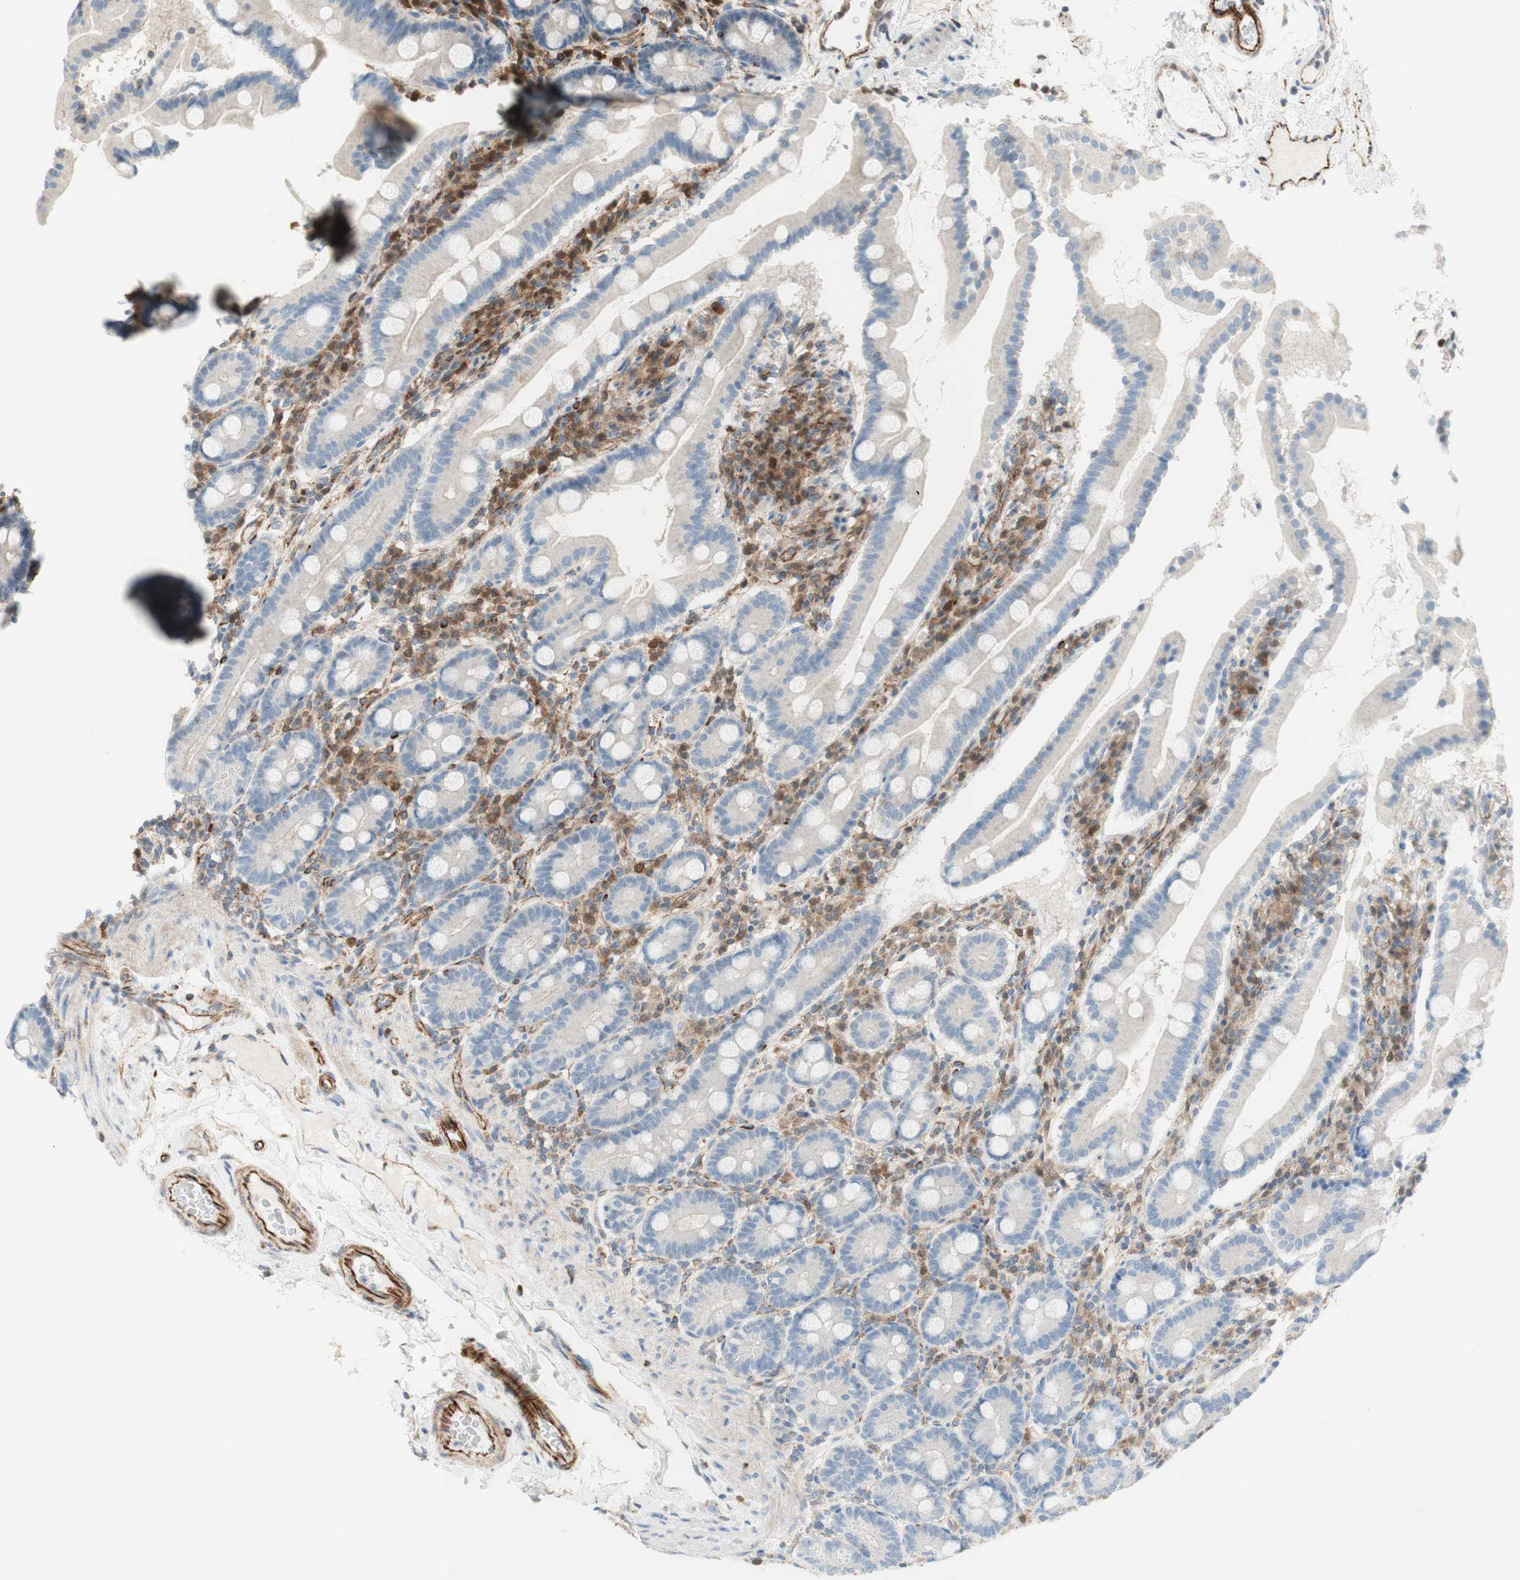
{"staining": {"intensity": "weak", "quantity": ">75%", "location": "cytoplasmic/membranous"}, "tissue": "duodenum", "cell_type": "Glandular cells", "image_type": "normal", "snomed": [{"axis": "morphology", "description": "Normal tissue, NOS"}, {"axis": "topography", "description": "Duodenum"}], "caption": "A brown stain highlights weak cytoplasmic/membranous staining of a protein in glandular cells of normal human duodenum. The protein of interest is shown in brown color, while the nuclei are stained blue.", "gene": "POU2AF1", "patient": {"sex": "male", "age": 50}}